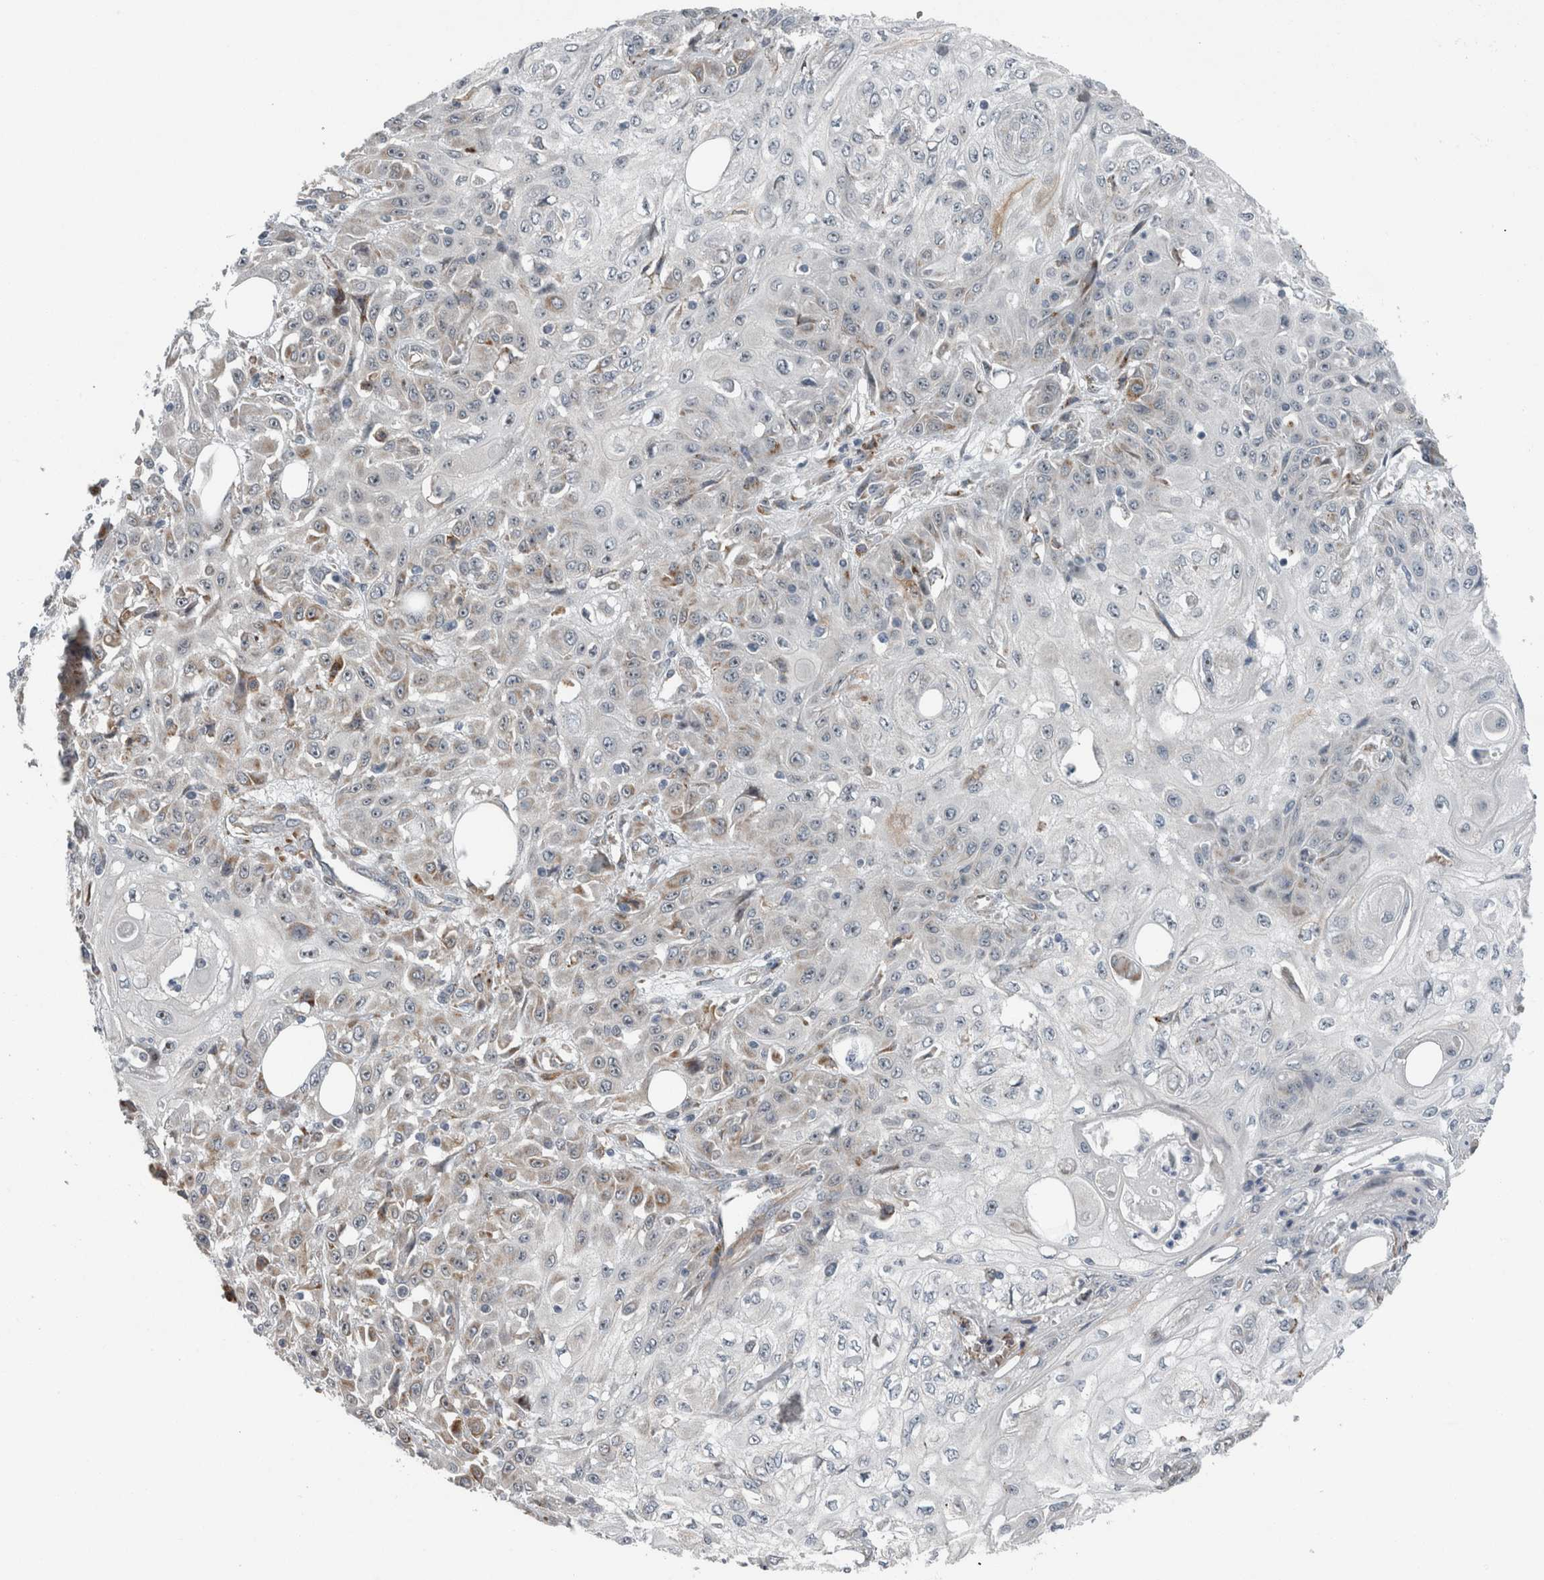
{"staining": {"intensity": "negative", "quantity": "none", "location": "none"}, "tissue": "skin cancer", "cell_type": "Tumor cells", "image_type": "cancer", "snomed": [{"axis": "morphology", "description": "Squamous cell carcinoma, NOS"}, {"axis": "morphology", "description": "Squamous cell carcinoma, metastatic, NOS"}, {"axis": "topography", "description": "Skin"}, {"axis": "topography", "description": "Lymph node"}], "caption": "Immunohistochemistry image of human skin cancer (squamous cell carcinoma) stained for a protein (brown), which demonstrates no positivity in tumor cells. The staining is performed using DAB (3,3'-diaminobenzidine) brown chromogen with nuclei counter-stained in using hematoxylin.", "gene": "USP25", "patient": {"sex": "male", "age": 75}}